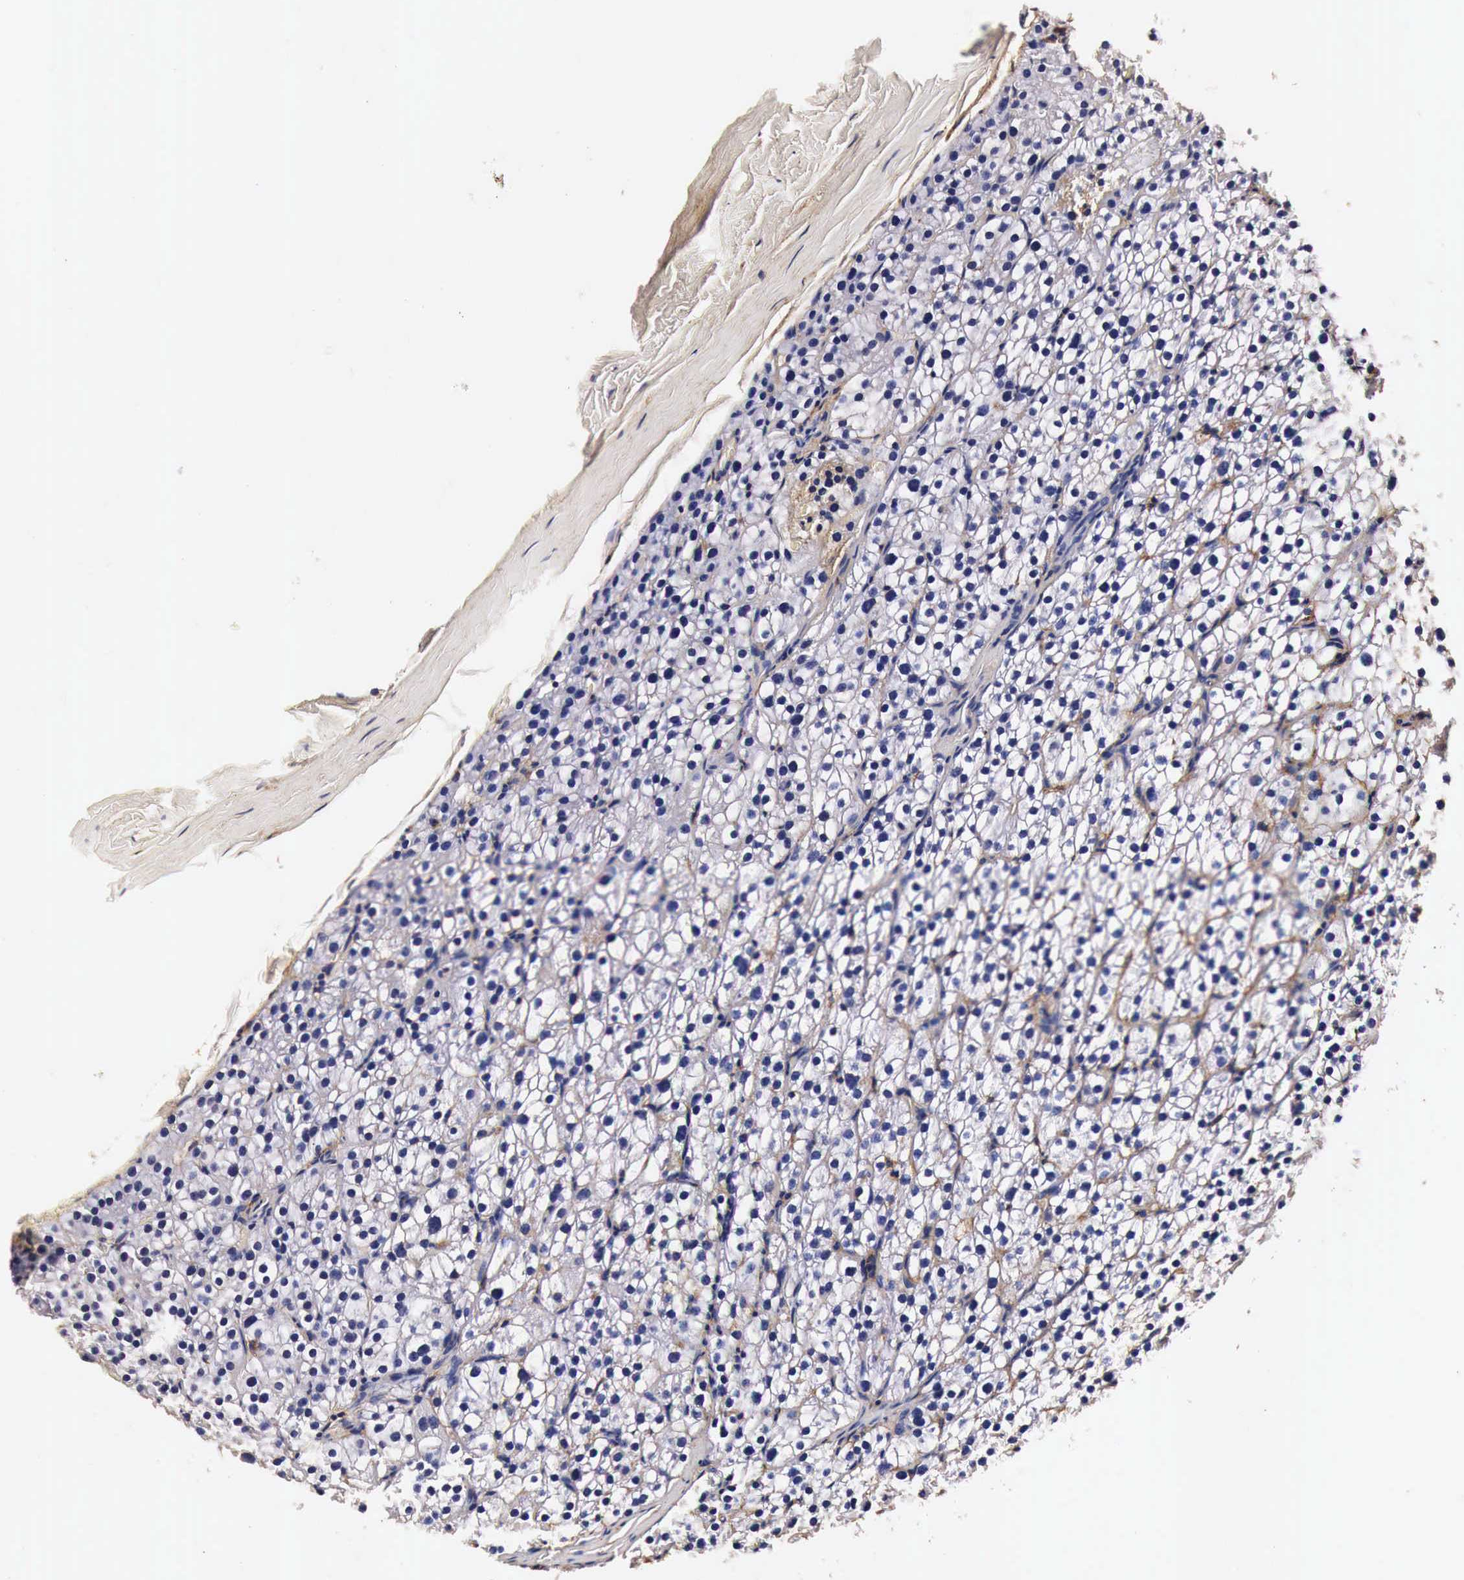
{"staining": {"intensity": "weak", "quantity": "25%-75%", "location": "cytoplasmic/membranous"}, "tissue": "parathyroid gland", "cell_type": "Glandular cells", "image_type": "normal", "snomed": [{"axis": "morphology", "description": "Normal tissue, NOS"}, {"axis": "topography", "description": "Parathyroid gland"}], "caption": "Immunohistochemistry (IHC) staining of normal parathyroid gland, which reveals low levels of weak cytoplasmic/membranous expression in approximately 25%-75% of glandular cells indicating weak cytoplasmic/membranous protein positivity. The staining was performed using DAB (3,3'-diaminobenzidine) (brown) for protein detection and nuclei were counterstained in hematoxylin (blue).", "gene": "RP2", "patient": {"sex": "female", "age": 54}}